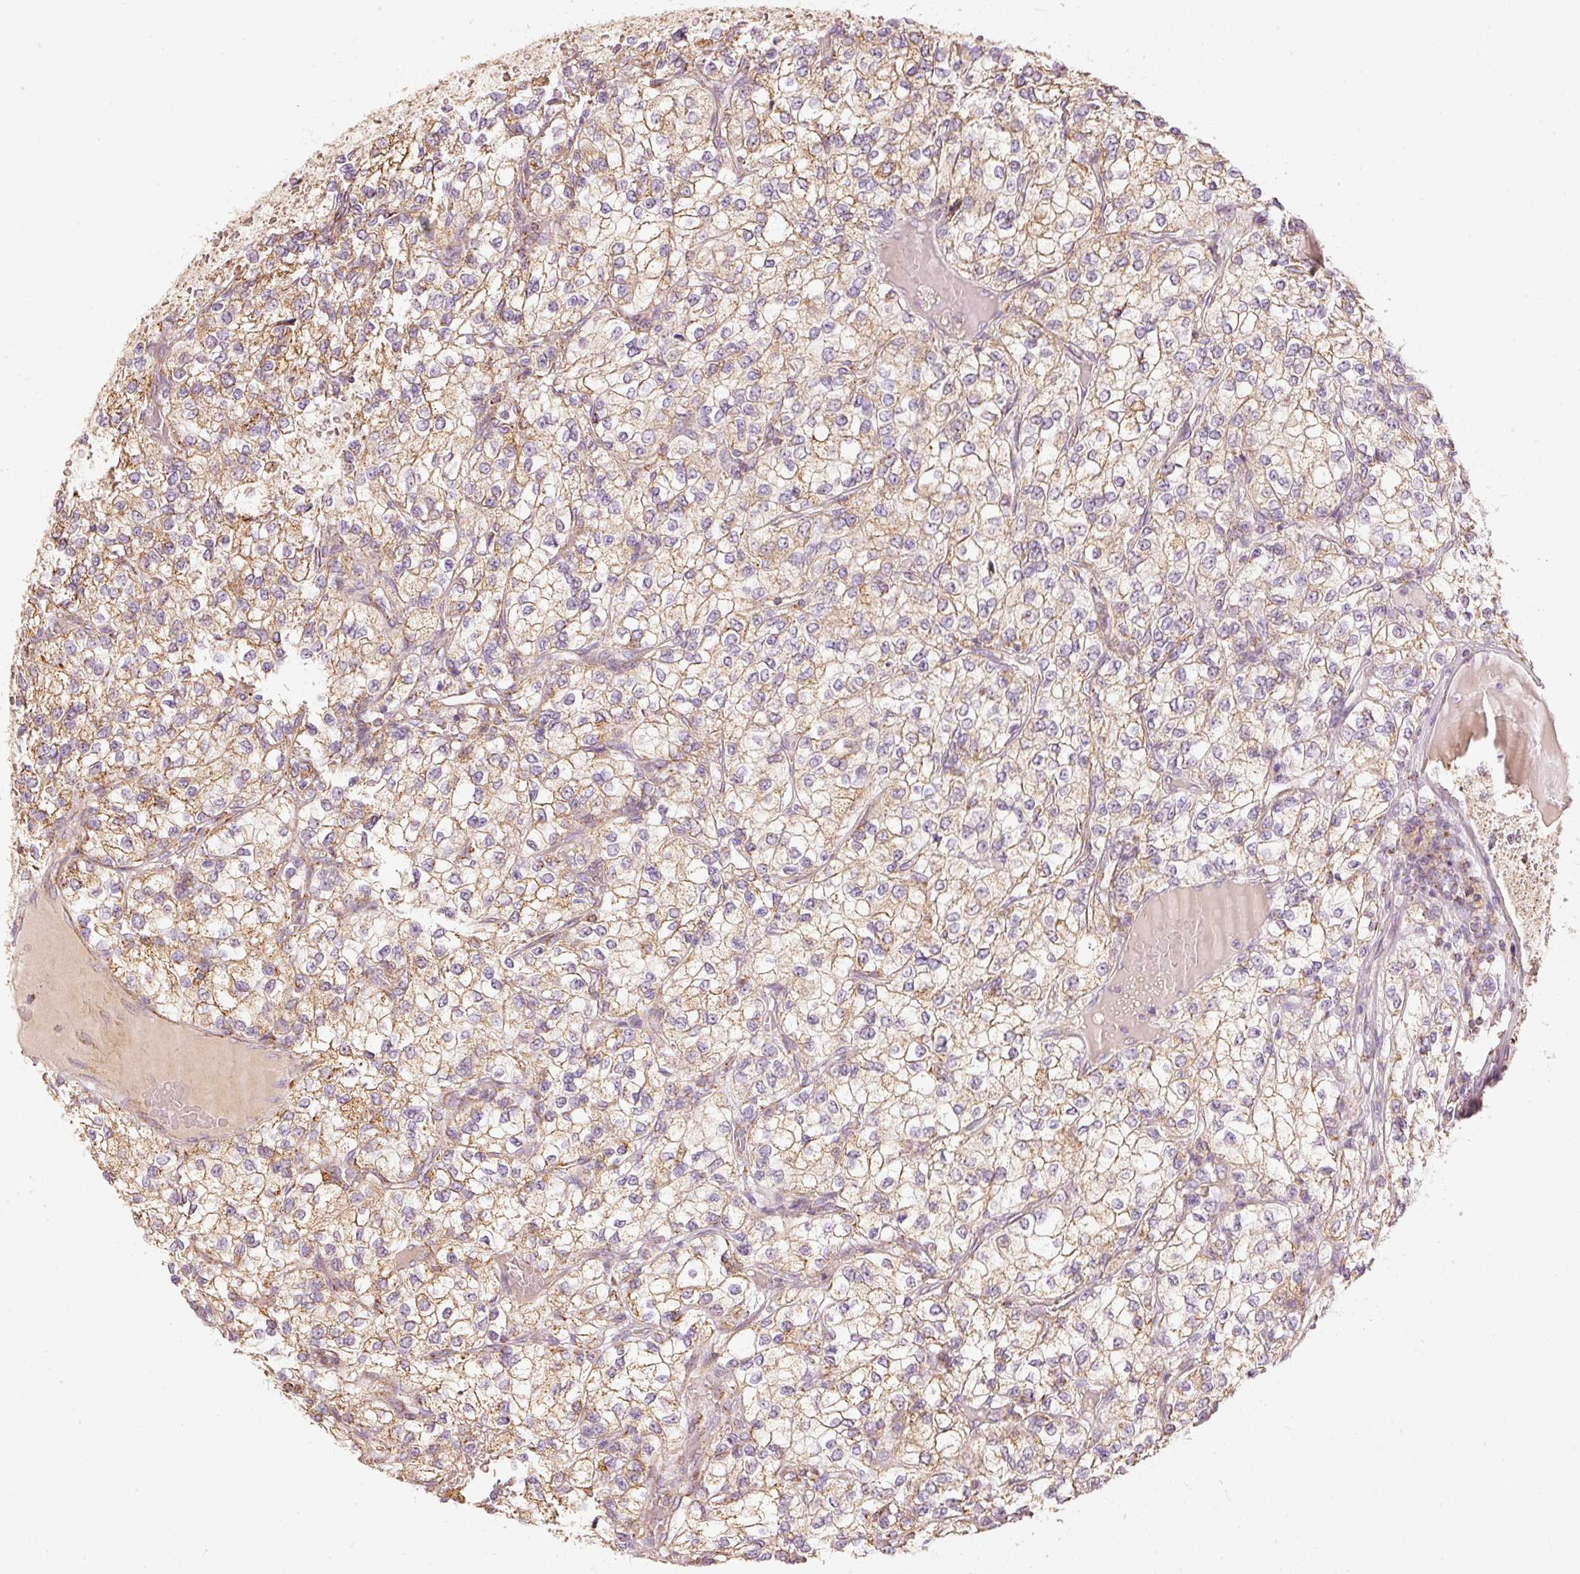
{"staining": {"intensity": "moderate", "quantity": ">75%", "location": "cytoplasmic/membranous"}, "tissue": "renal cancer", "cell_type": "Tumor cells", "image_type": "cancer", "snomed": [{"axis": "morphology", "description": "Adenocarcinoma, NOS"}, {"axis": "topography", "description": "Kidney"}], "caption": "Approximately >75% of tumor cells in renal cancer display moderate cytoplasmic/membranous protein positivity as visualized by brown immunohistochemical staining.", "gene": "C17orf98", "patient": {"sex": "male", "age": 80}}